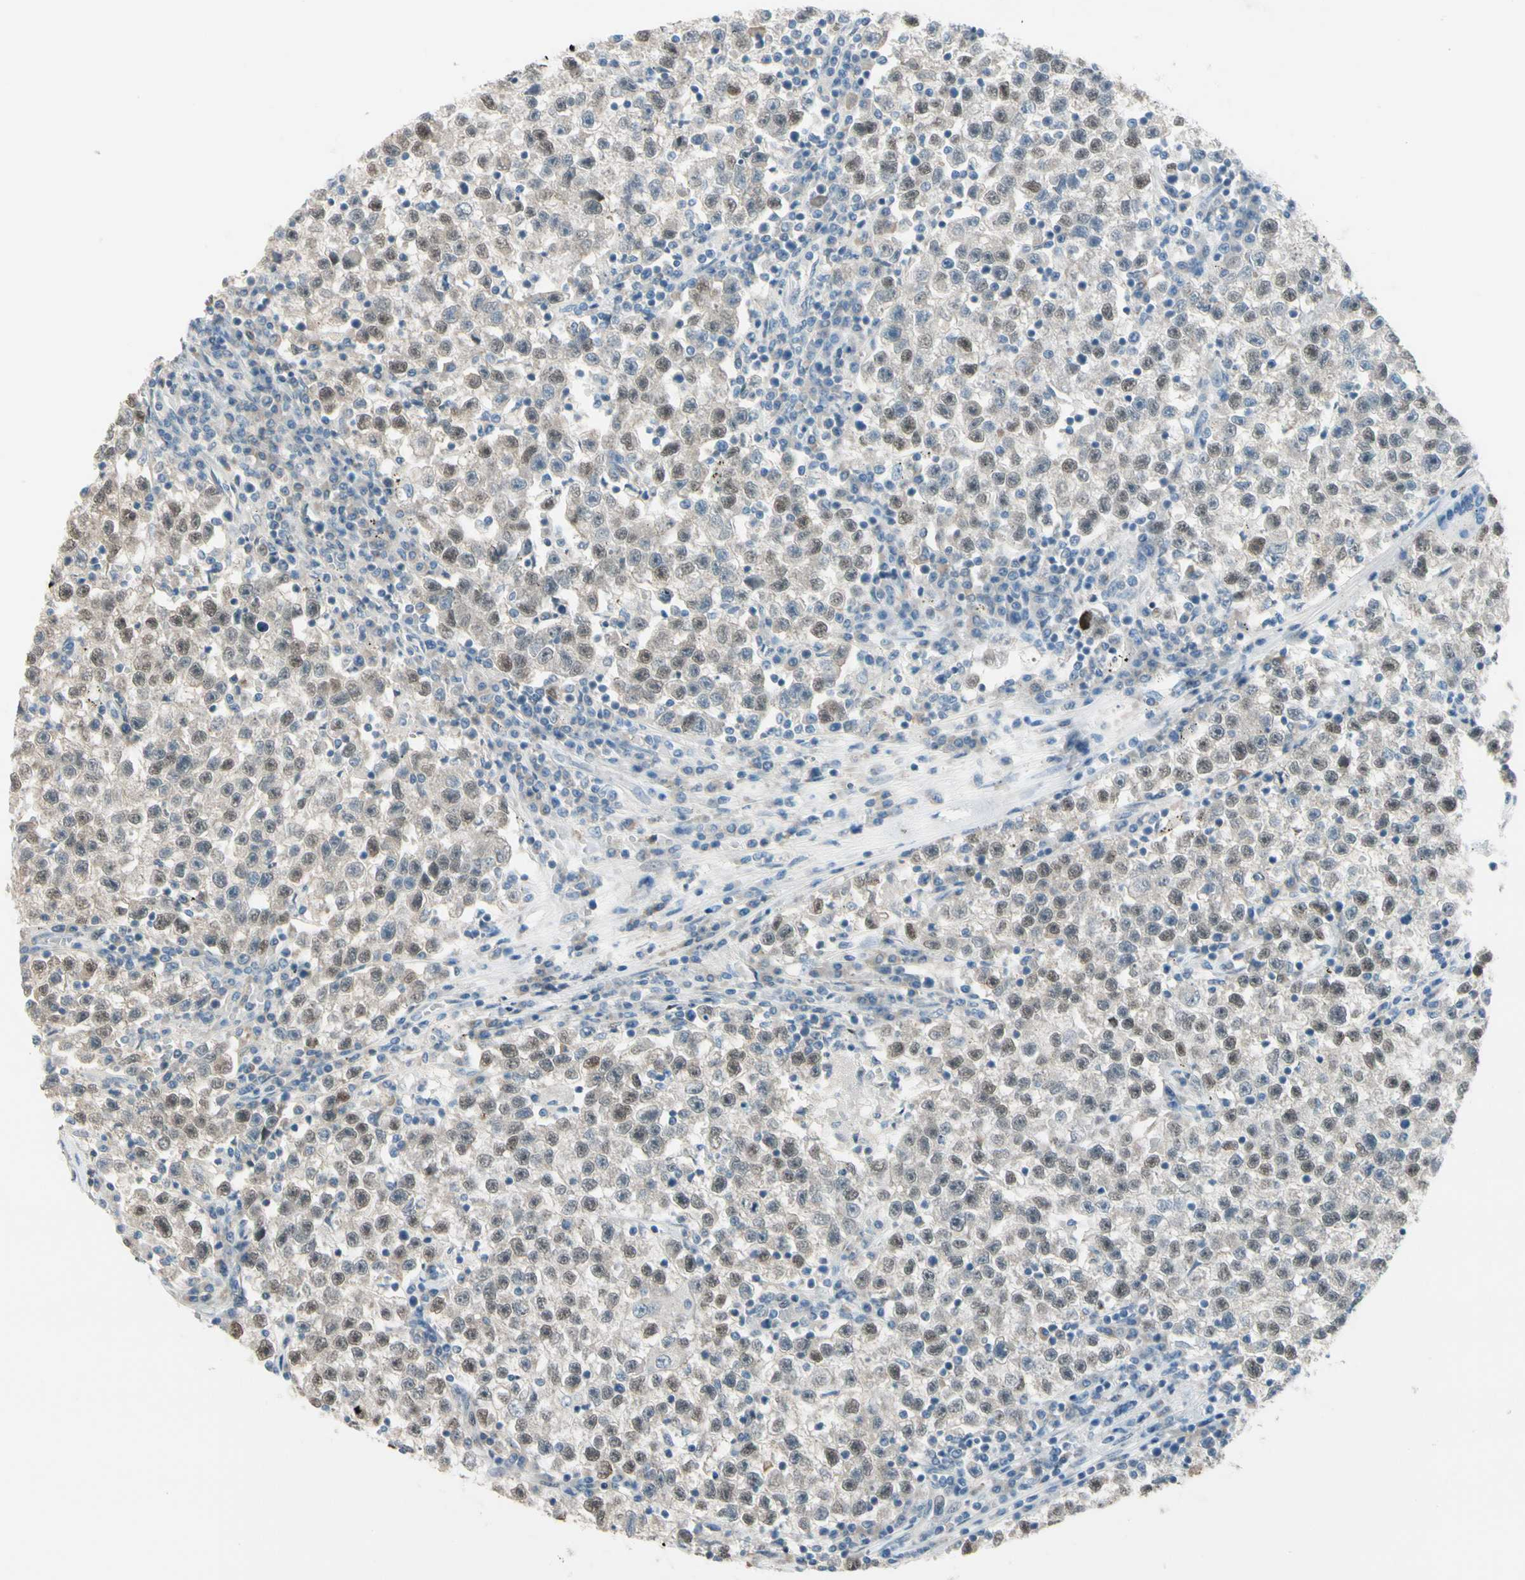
{"staining": {"intensity": "negative", "quantity": "none", "location": "none"}, "tissue": "testis cancer", "cell_type": "Tumor cells", "image_type": "cancer", "snomed": [{"axis": "morphology", "description": "Seminoma, NOS"}, {"axis": "topography", "description": "Testis"}], "caption": "The image exhibits no staining of tumor cells in testis cancer.", "gene": "CFAP36", "patient": {"sex": "male", "age": 22}}